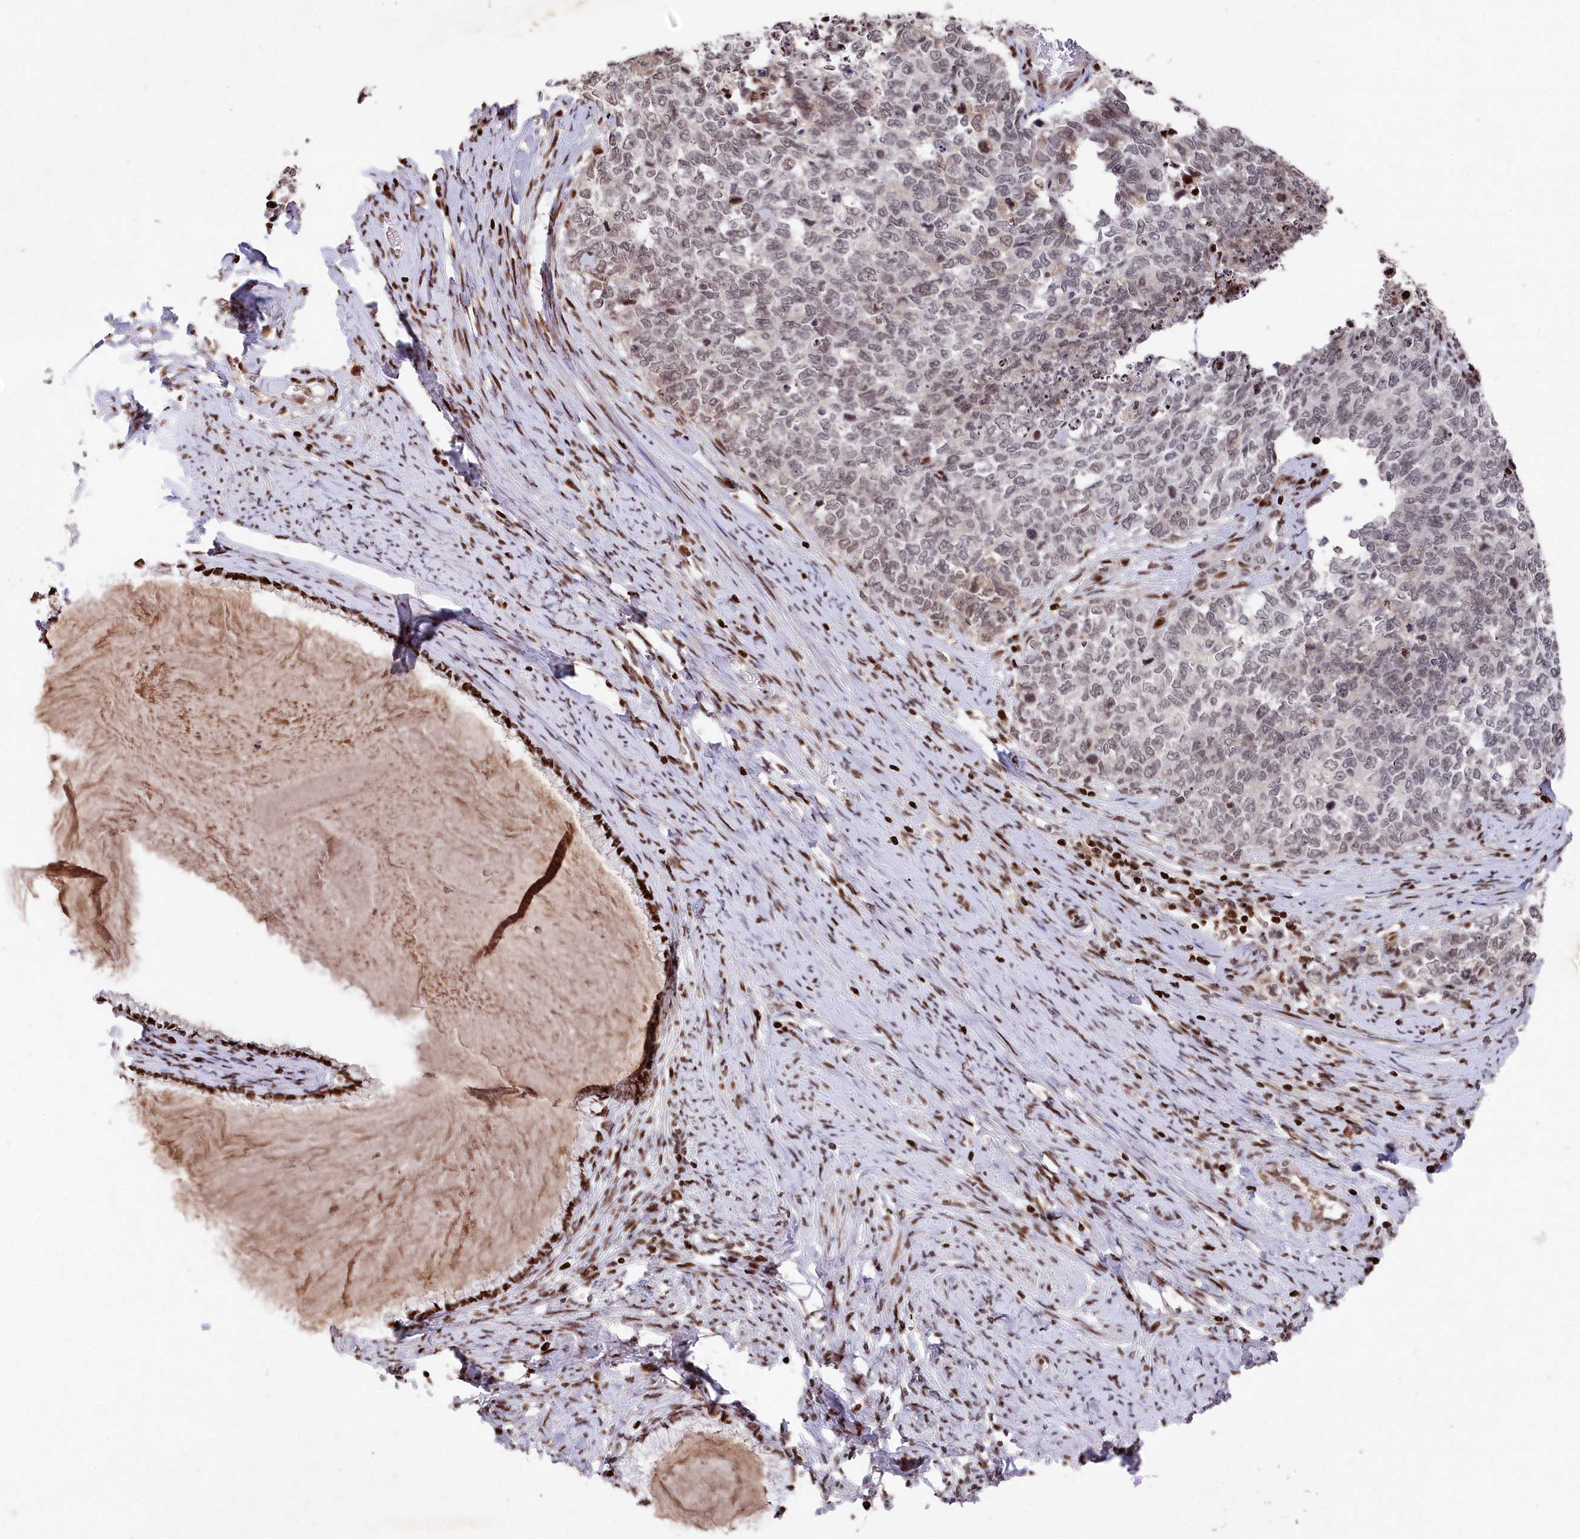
{"staining": {"intensity": "negative", "quantity": "none", "location": "none"}, "tissue": "cervical cancer", "cell_type": "Tumor cells", "image_type": "cancer", "snomed": [{"axis": "morphology", "description": "Squamous cell carcinoma, NOS"}, {"axis": "topography", "description": "Cervix"}], "caption": "This is a histopathology image of IHC staining of squamous cell carcinoma (cervical), which shows no expression in tumor cells.", "gene": "MCF2L2", "patient": {"sex": "female", "age": 63}}